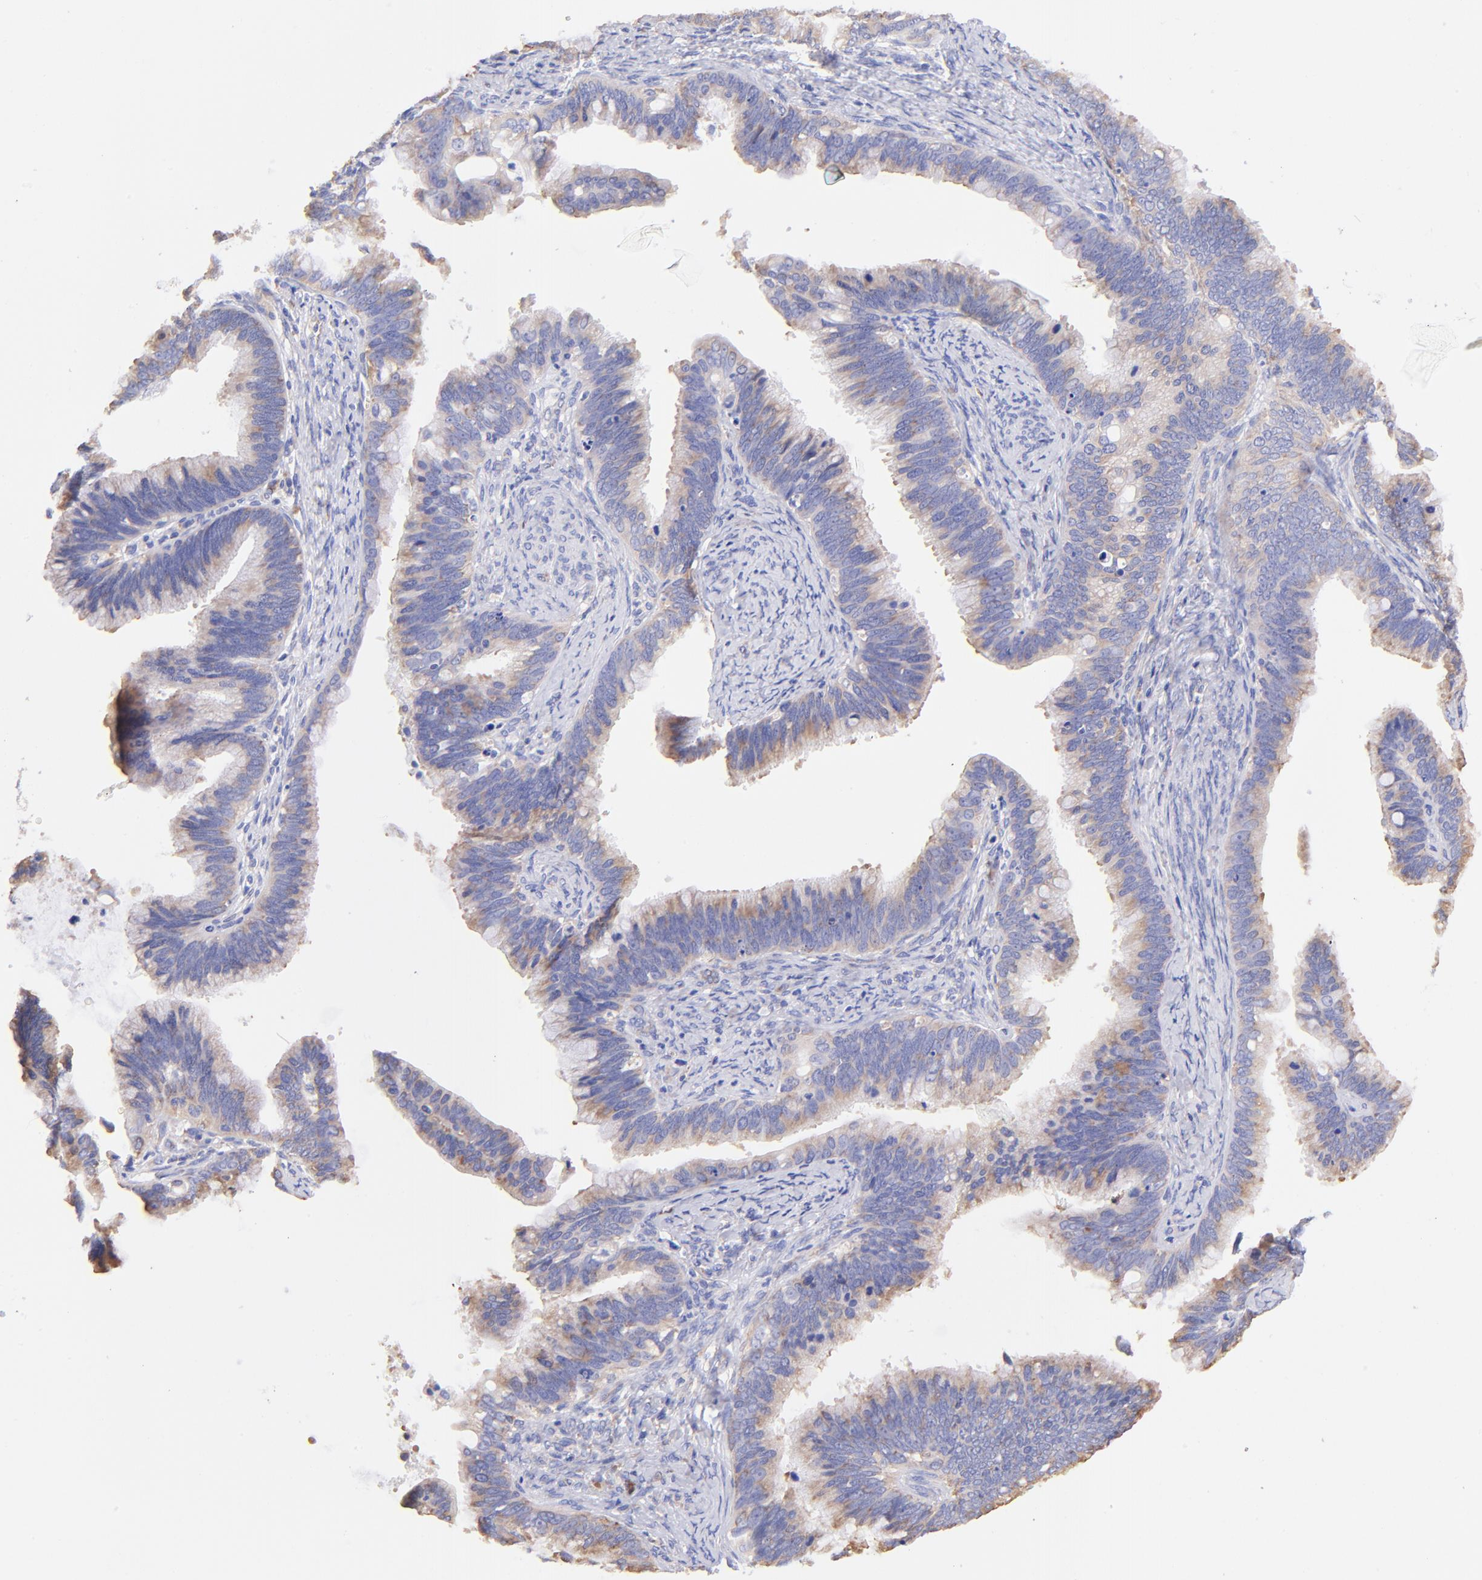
{"staining": {"intensity": "moderate", "quantity": "25%-75%", "location": "cytoplasmic/membranous"}, "tissue": "cervical cancer", "cell_type": "Tumor cells", "image_type": "cancer", "snomed": [{"axis": "morphology", "description": "Adenocarcinoma, NOS"}, {"axis": "topography", "description": "Cervix"}], "caption": "Immunohistochemistry photomicrograph of neoplastic tissue: cervical adenocarcinoma stained using IHC shows medium levels of moderate protein expression localized specifically in the cytoplasmic/membranous of tumor cells, appearing as a cytoplasmic/membranous brown color.", "gene": "RPL30", "patient": {"sex": "female", "age": 47}}